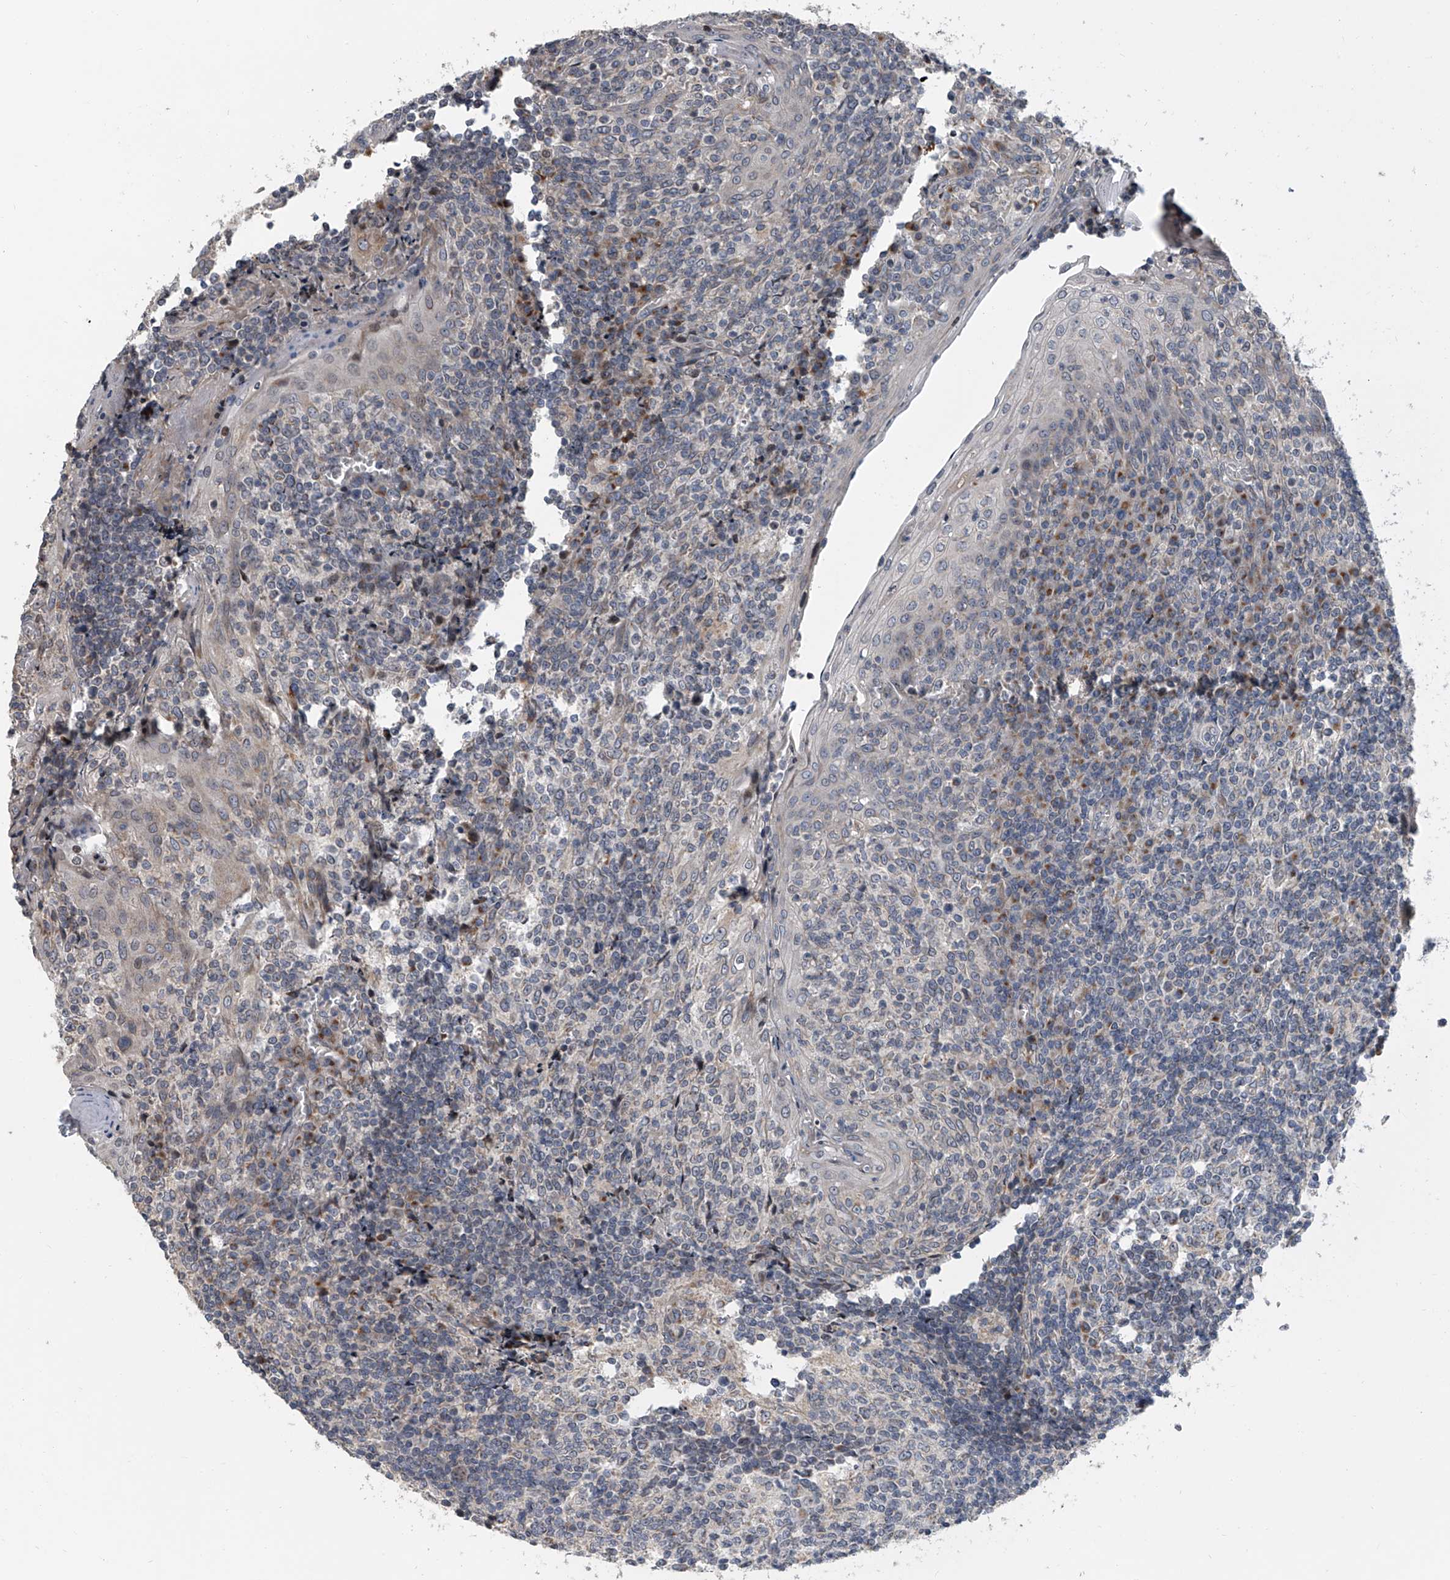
{"staining": {"intensity": "moderate", "quantity": "<25%", "location": "cytoplasmic/membranous"}, "tissue": "tonsil", "cell_type": "Germinal center cells", "image_type": "normal", "snomed": [{"axis": "morphology", "description": "Normal tissue, NOS"}, {"axis": "topography", "description": "Tonsil"}], "caption": "Immunohistochemical staining of benign human tonsil reveals moderate cytoplasmic/membranous protein positivity in about <25% of germinal center cells. The staining is performed using DAB brown chromogen to label protein expression. The nuclei are counter-stained blue using hematoxylin.", "gene": "DLGAP2", "patient": {"sex": "female", "age": 19}}